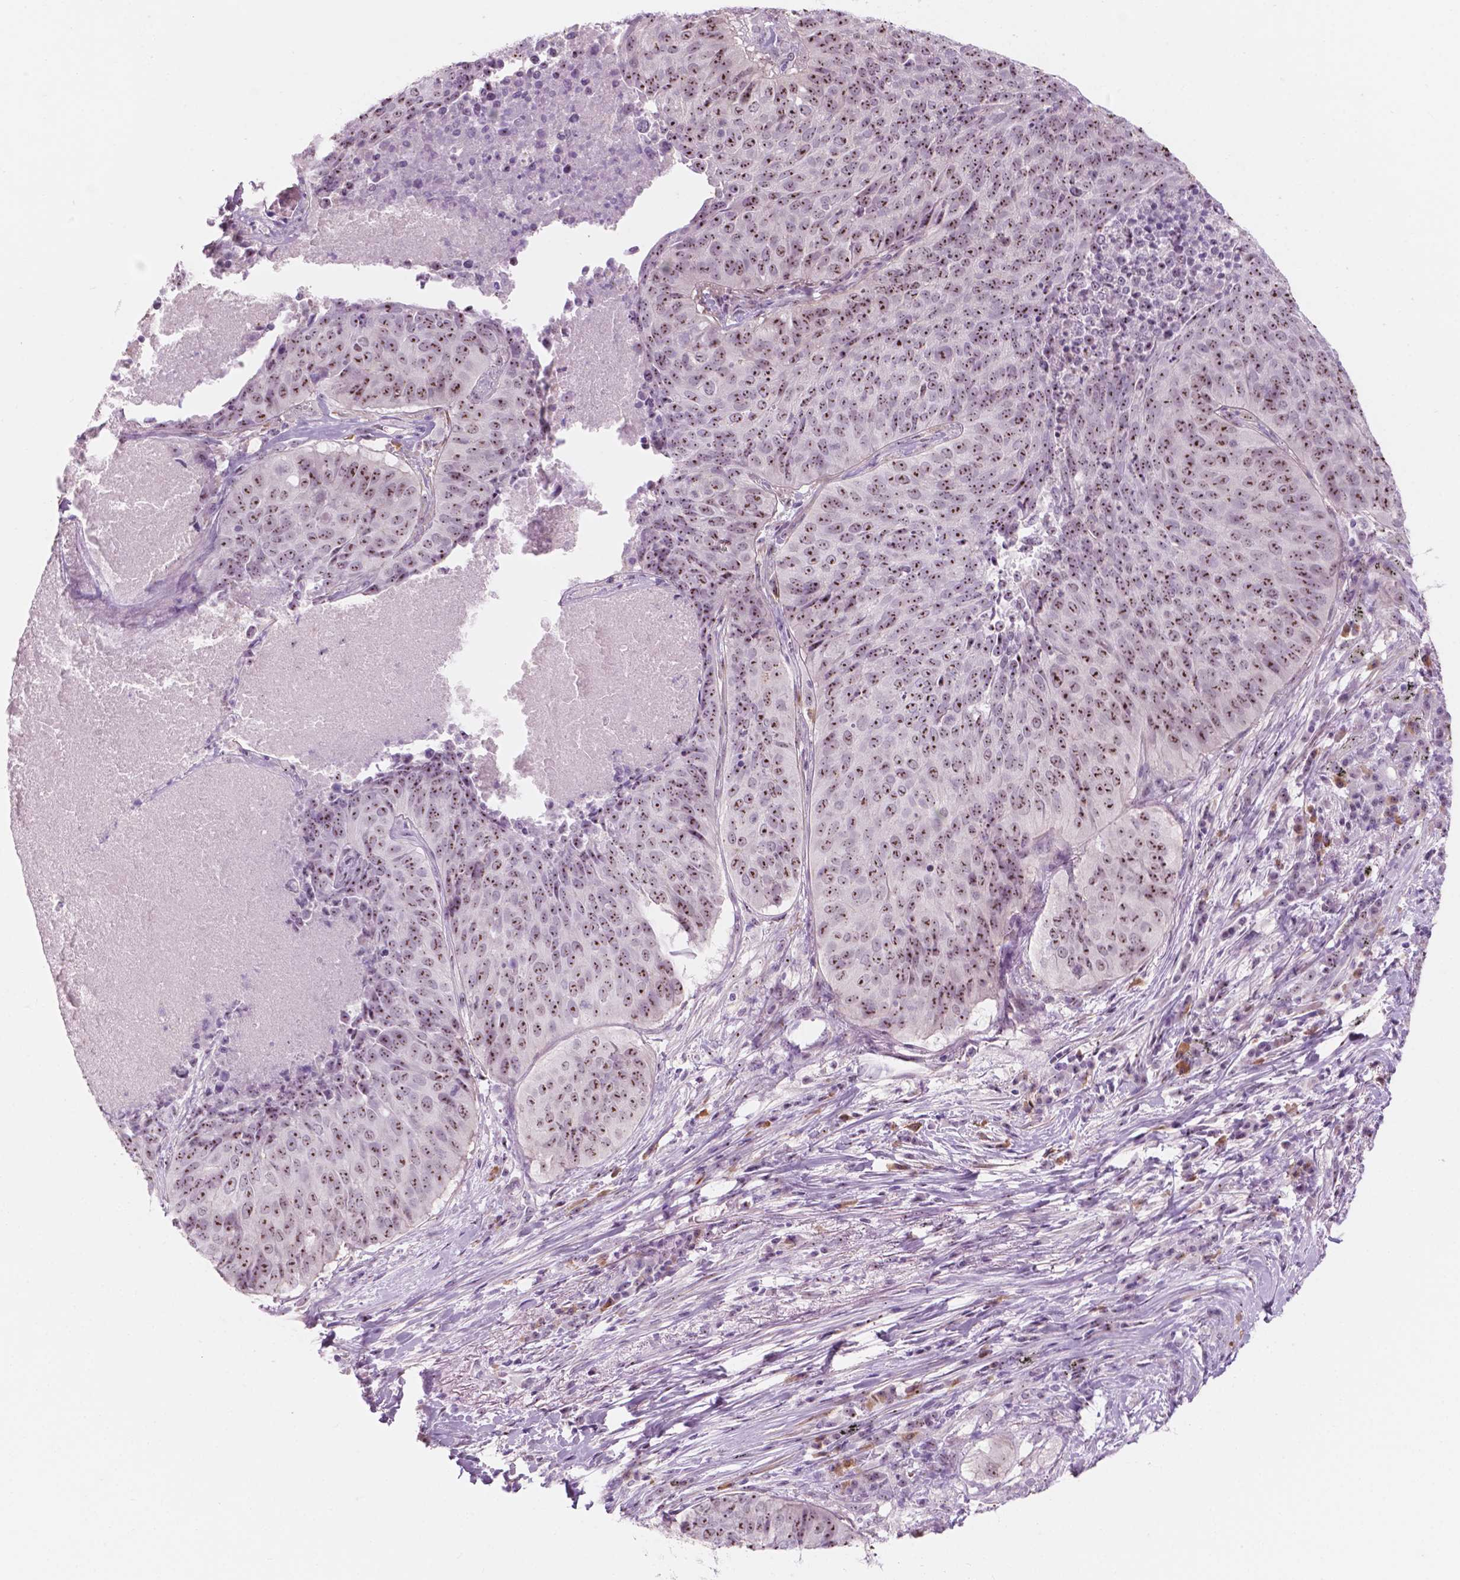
{"staining": {"intensity": "strong", "quantity": ">75%", "location": "nuclear"}, "tissue": "lung cancer", "cell_type": "Tumor cells", "image_type": "cancer", "snomed": [{"axis": "morphology", "description": "Normal tissue, NOS"}, {"axis": "morphology", "description": "Squamous cell carcinoma, NOS"}, {"axis": "topography", "description": "Bronchus"}, {"axis": "topography", "description": "Lung"}], "caption": "Human lung cancer stained for a protein (brown) exhibits strong nuclear positive positivity in about >75% of tumor cells.", "gene": "ZNF853", "patient": {"sex": "male", "age": 64}}